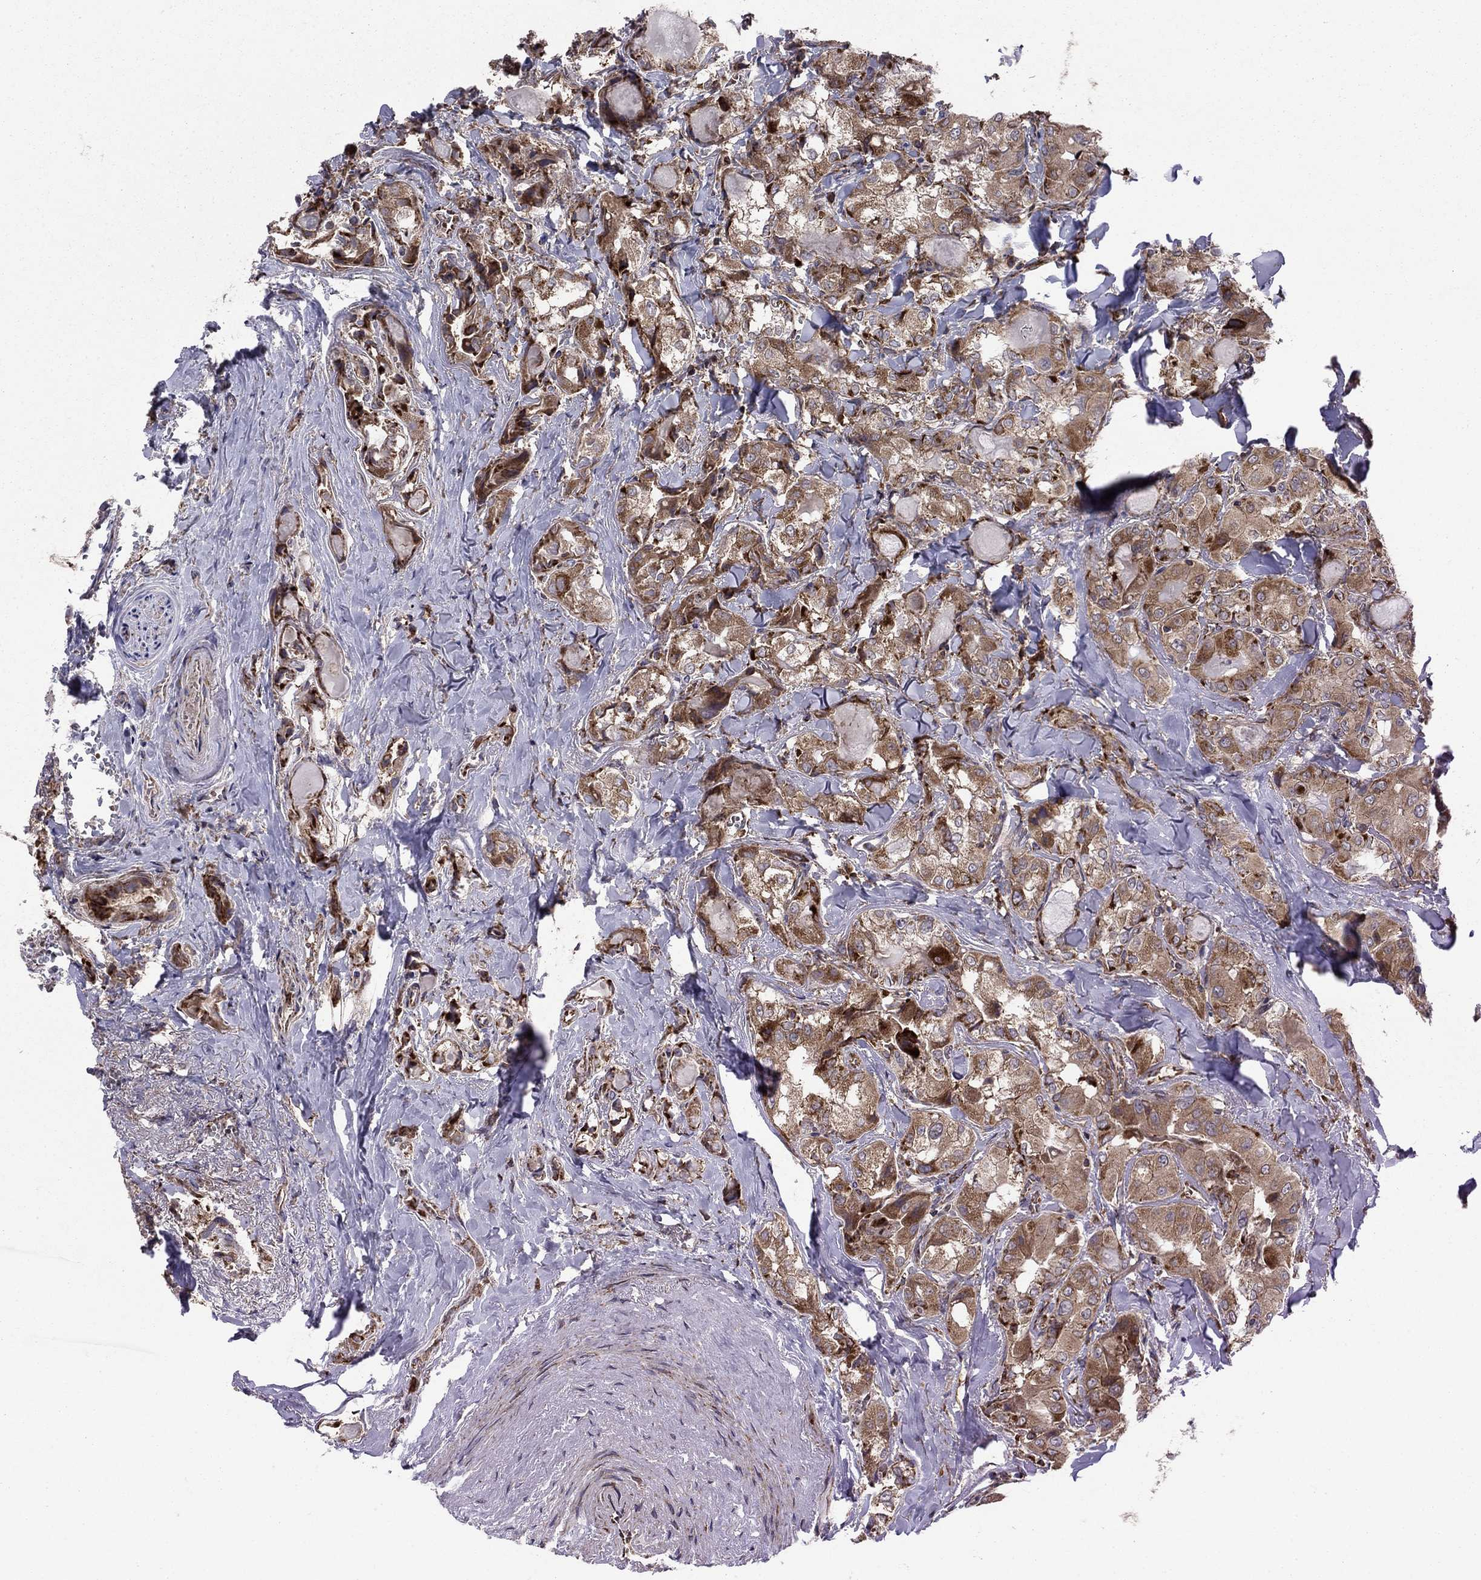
{"staining": {"intensity": "strong", "quantity": "<25%", "location": "cytoplasmic/membranous"}, "tissue": "thyroid cancer", "cell_type": "Tumor cells", "image_type": "cancer", "snomed": [{"axis": "morphology", "description": "Normal tissue, NOS"}, {"axis": "morphology", "description": "Papillary adenocarcinoma, NOS"}, {"axis": "topography", "description": "Thyroid gland"}], "caption": "Human thyroid papillary adenocarcinoma stained with a brown dye displays strong cytoplasmic/membranous positive expression in about <25% of tumor cells.", "gene": "RNF19B", "patient": {"sex": "female", "age": 66}}